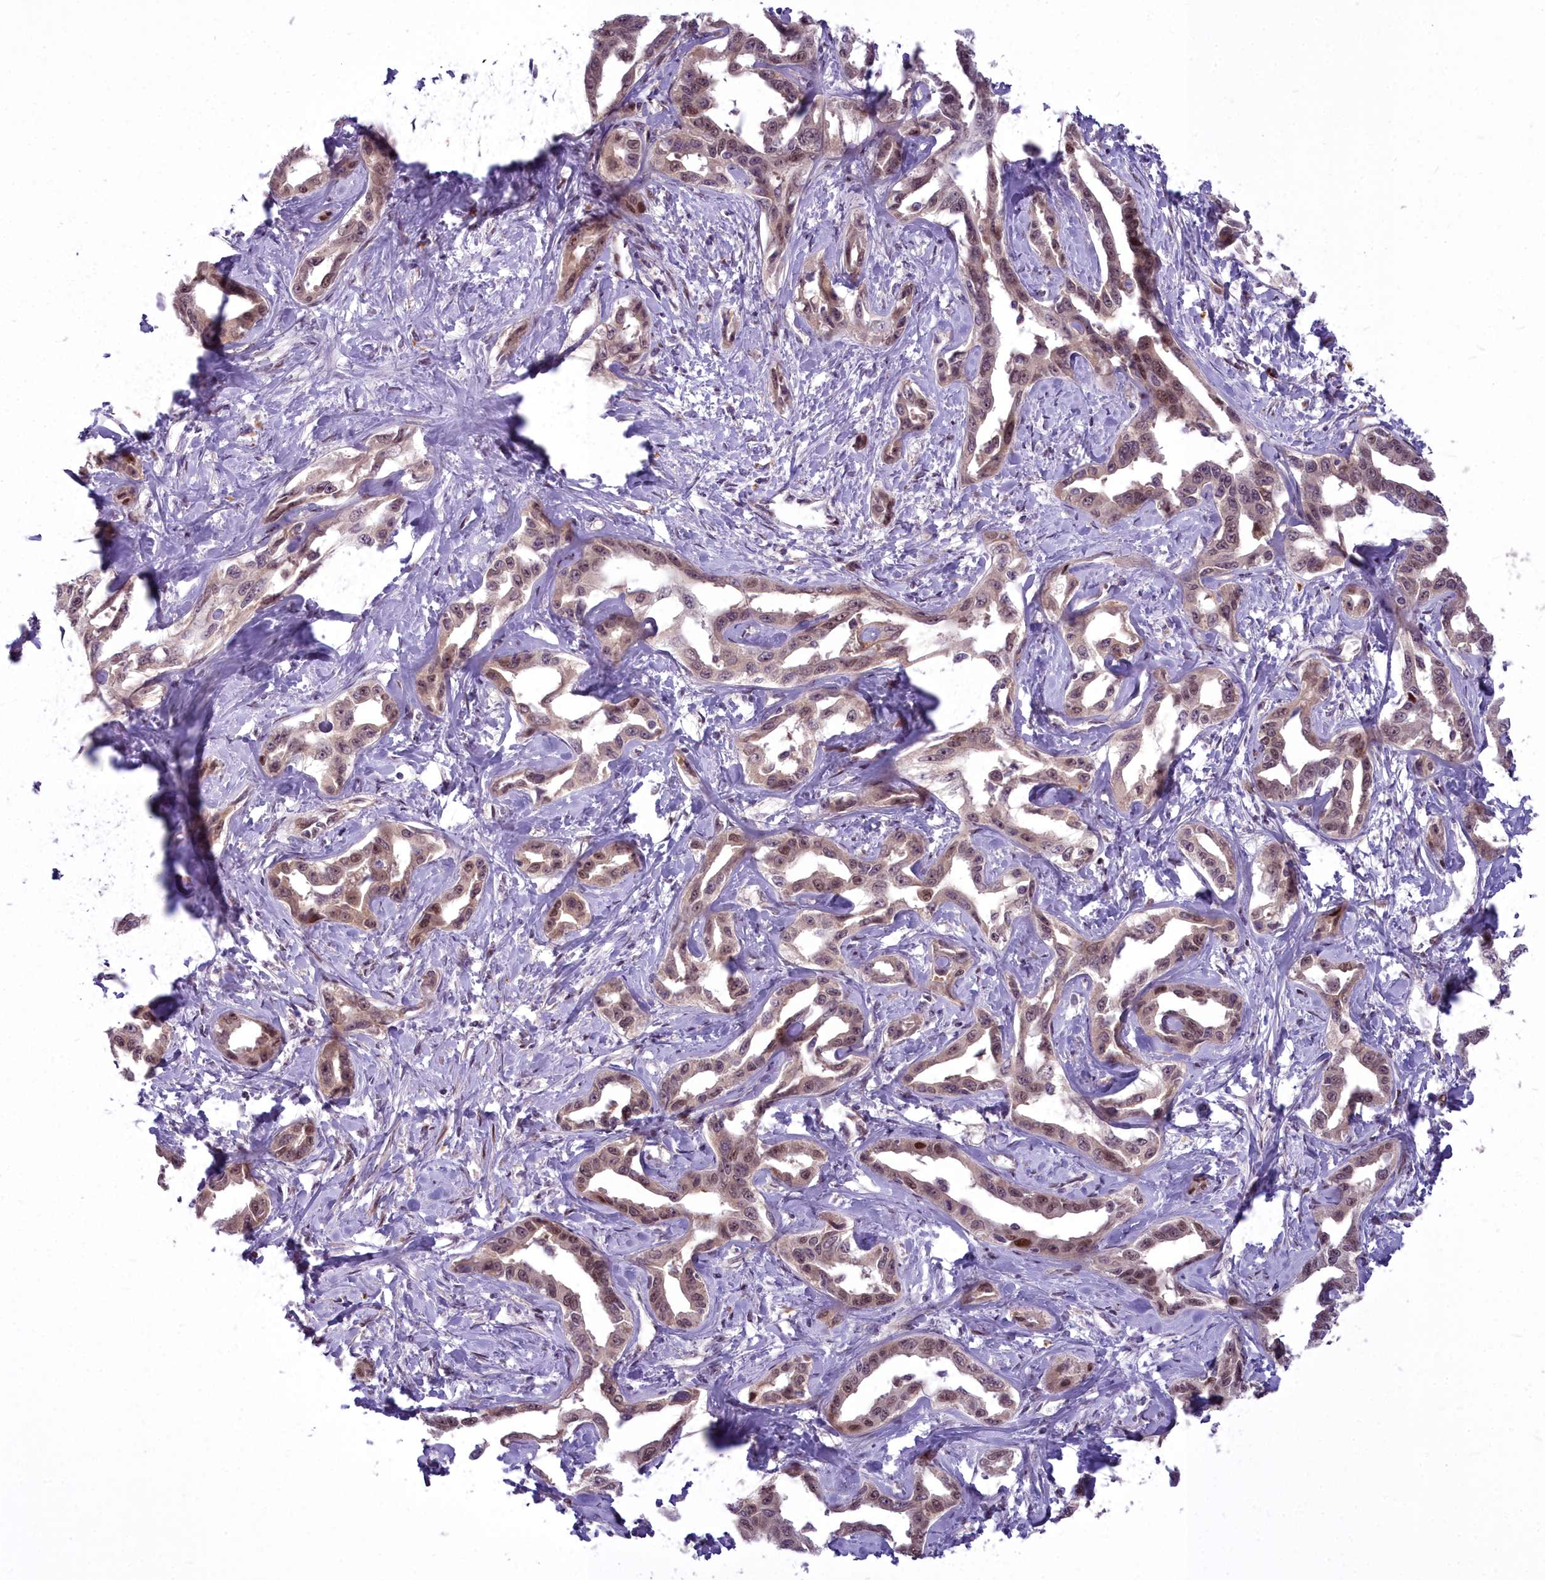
{"staining": {"intensity": "weak", "quantity": ">75%", "location": "nuclear"}, "tissue": "liver cancer", "cell_type": "Tumor cells", "image_type": "cancer", "snomed": [{"axis": "morphology", "description": "Cholangiocarcinoma"}, {"axis": "topography", "description": "Liver"}], "caption": "High-power microscopy captured an immunohistochemistry histopathology image of liver cancer (cholangiocarcinoma), revealing weak nuclear staining in about >75% of tumor cells. The staining was performed using DAB (3,3'-diaminobenzidine), with brown indicating positive protein expression. Nuclei are stained blue with hematoxylin.", "gene": "AP1M1", "patient": {"sex": "male", "age": 59}}